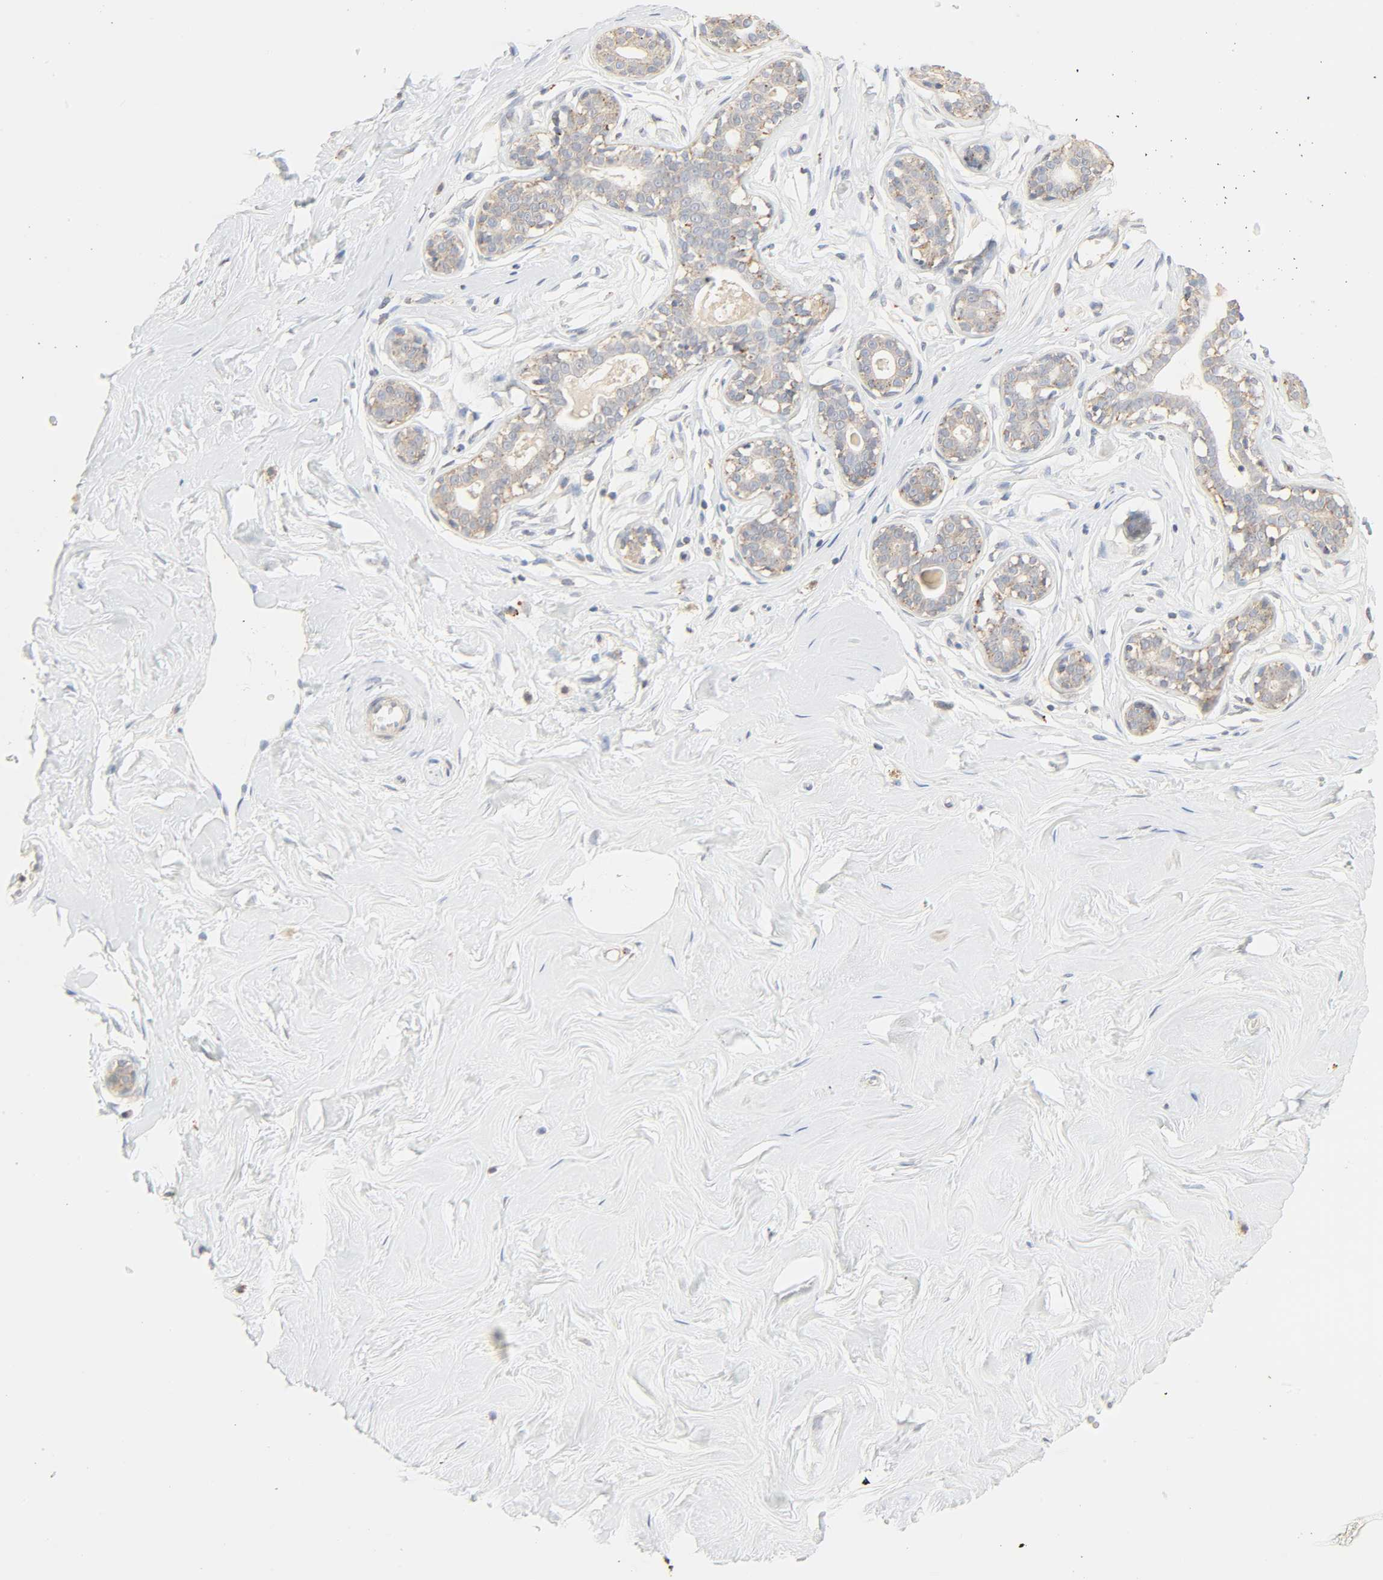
{"staining": {"intensity": "negative", "quantity": "none", "location": "none"}, "tissue": "breast", "cell_type": "Adipocytes", "image_type": "normal", "snomed": [{"axis": "morphology", "description": "Normal tissue, NOS"}, {"axis": "topography", "description": "Breast"}], "caption": "Image shows no protein staining in adipocytes of unremarkable breast. (Immunohistochemistry, brightfield microscopy, high magnification).", "gene": "CAMK2A", "patient": {"sex": "female", "age": 23}}